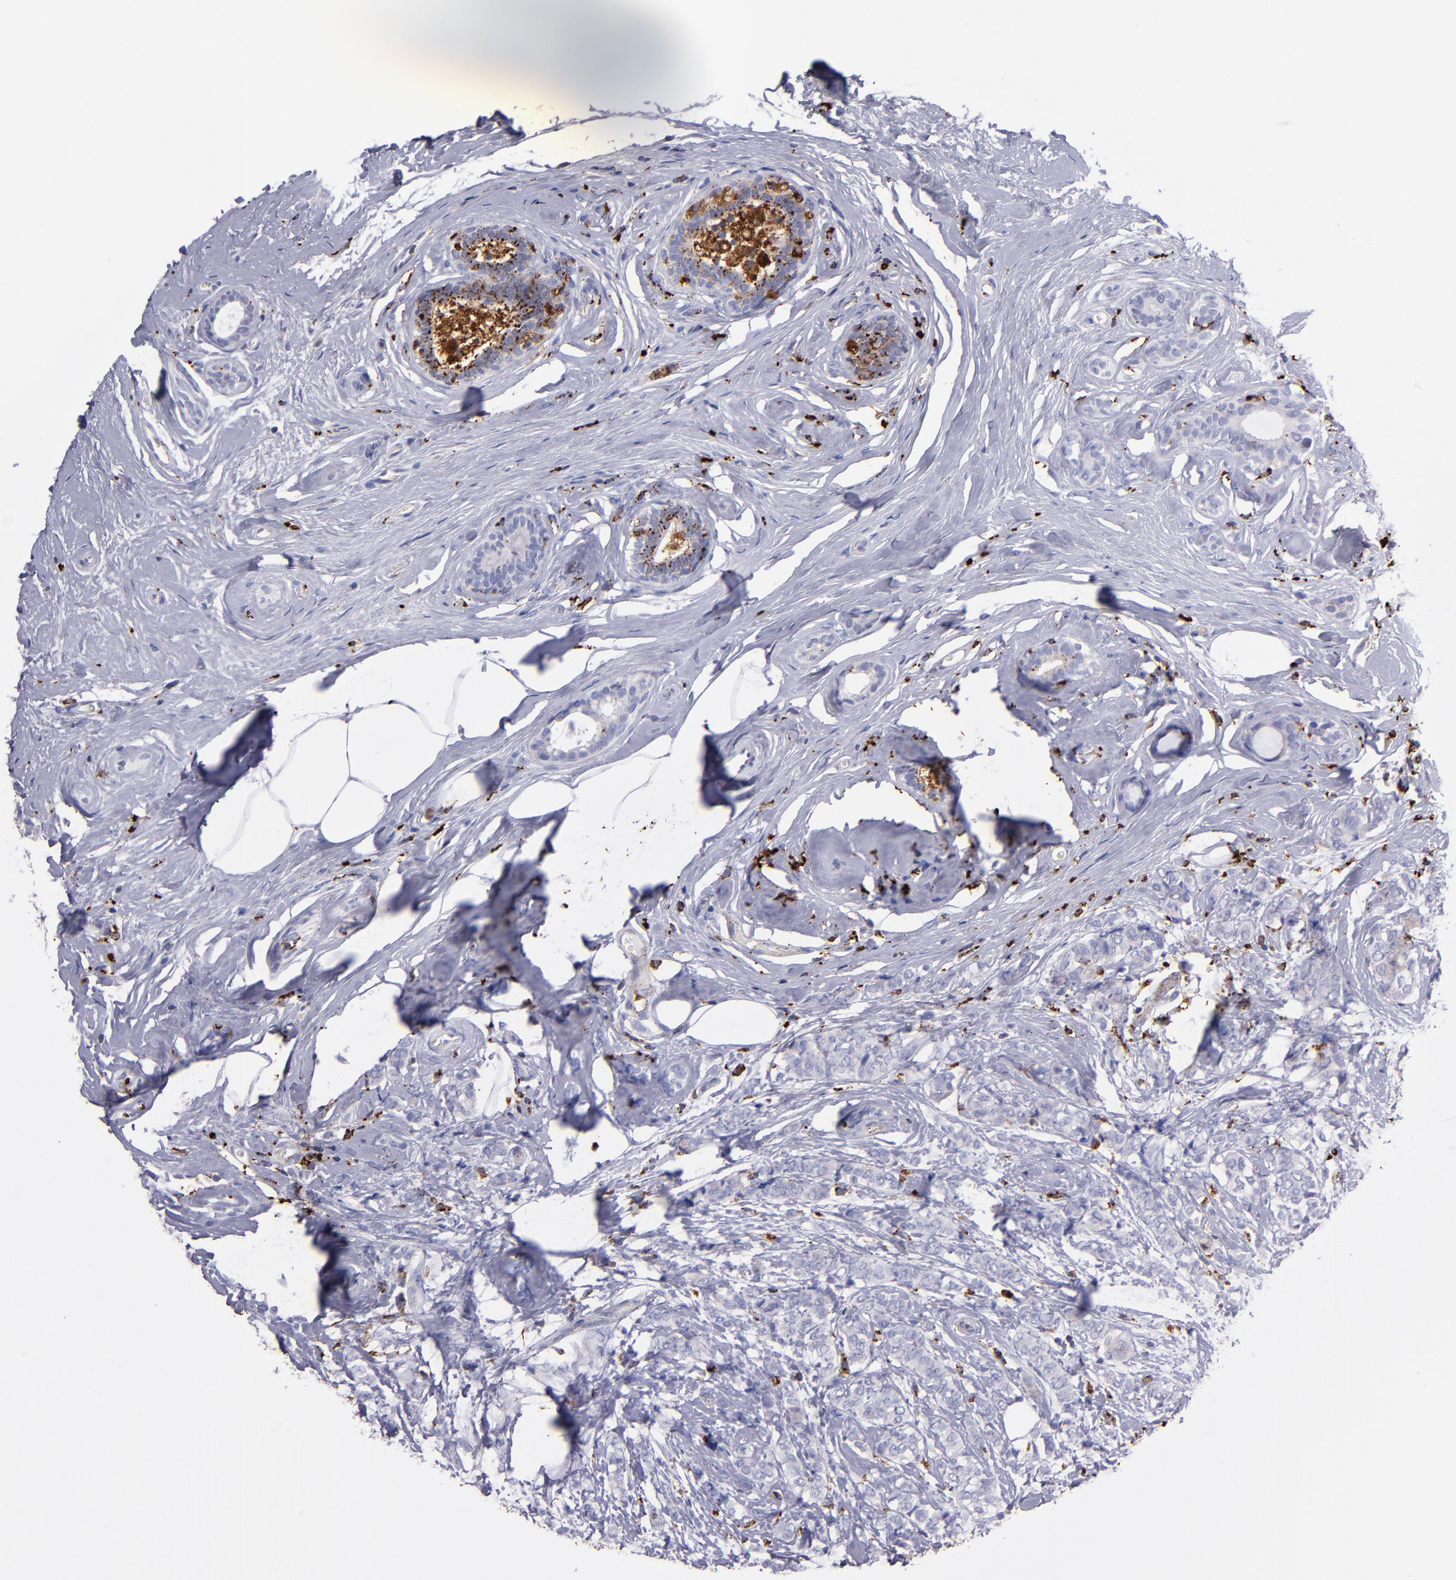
{"staining": {"intensity": "negative", "quantity": "none", "location": "none"}, "tissue": "breast cancer", "cell_type": "Tumor cells", "image_type": "cancer", "snomed": [{"axis": "morphology", "description": "Lobular carcinoma"}, {"axis": "topography", "description": "Breast"}], "caption": "IHC photomicrograph of neoplastic tissue: lobular carcinoma (breast) stained with DAB (3,3'-diaminobenzidine) reveals no significant protein positivity in tumor cells.", "gene": "CTSS", "patient": {"sex": "female", "age": 60}}